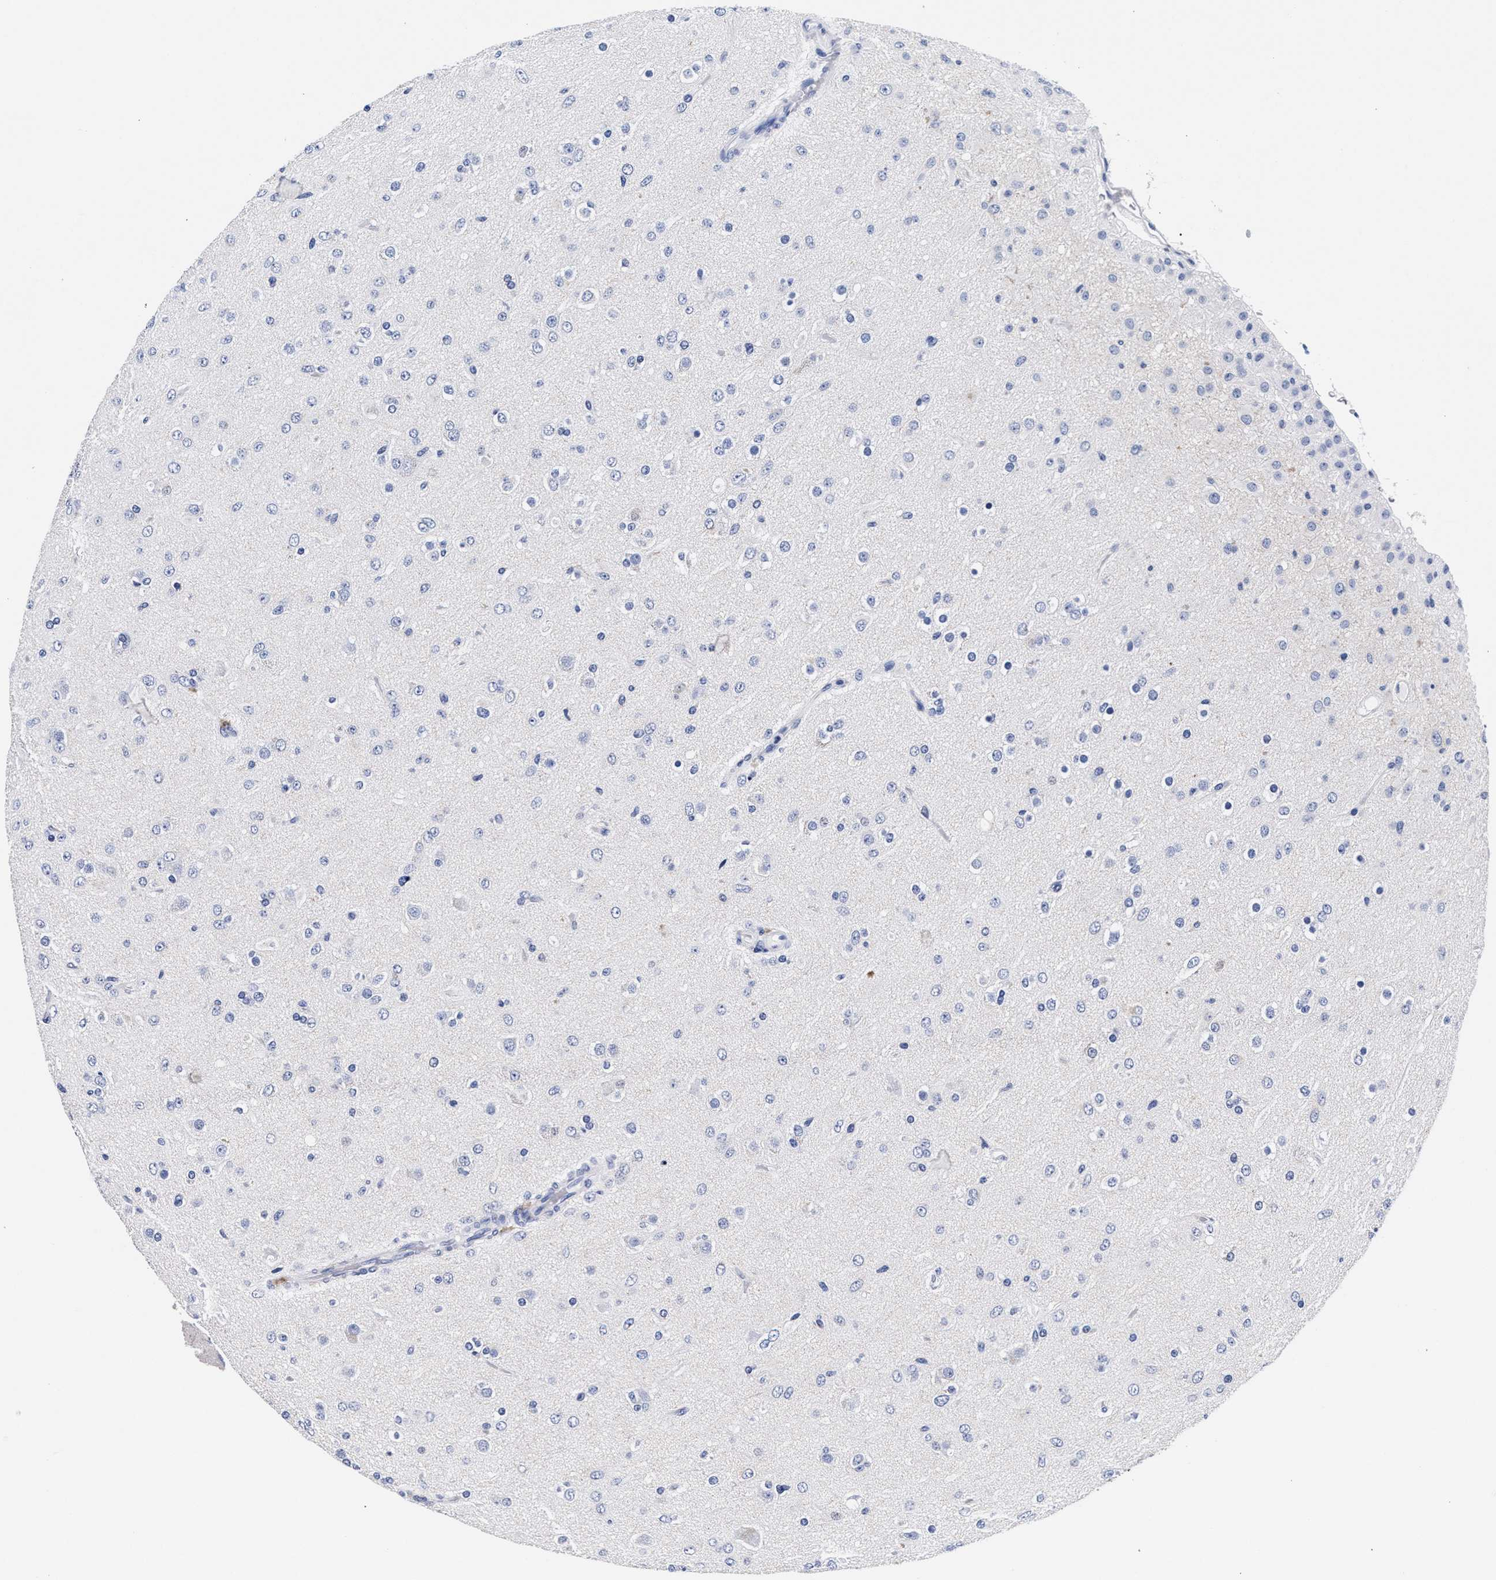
{"staining": {"intensity": "negative", "quantity": "none", "location": "none"}, "tissue": "glioma", "cell_type": "Tumor cells", "image_type": "cancer", "snomed": [{"axis": "morphology", "description": "Glioma, malignant, Low grade"}, {"axis": "topography", "description": "Brain"}], "caption": "A photomicrograph of human low-grade glioma (malignant) is negative for staining in tumor cells.", "gene": "RAB3B", "patient": {"sex": "male", "age": 65}}